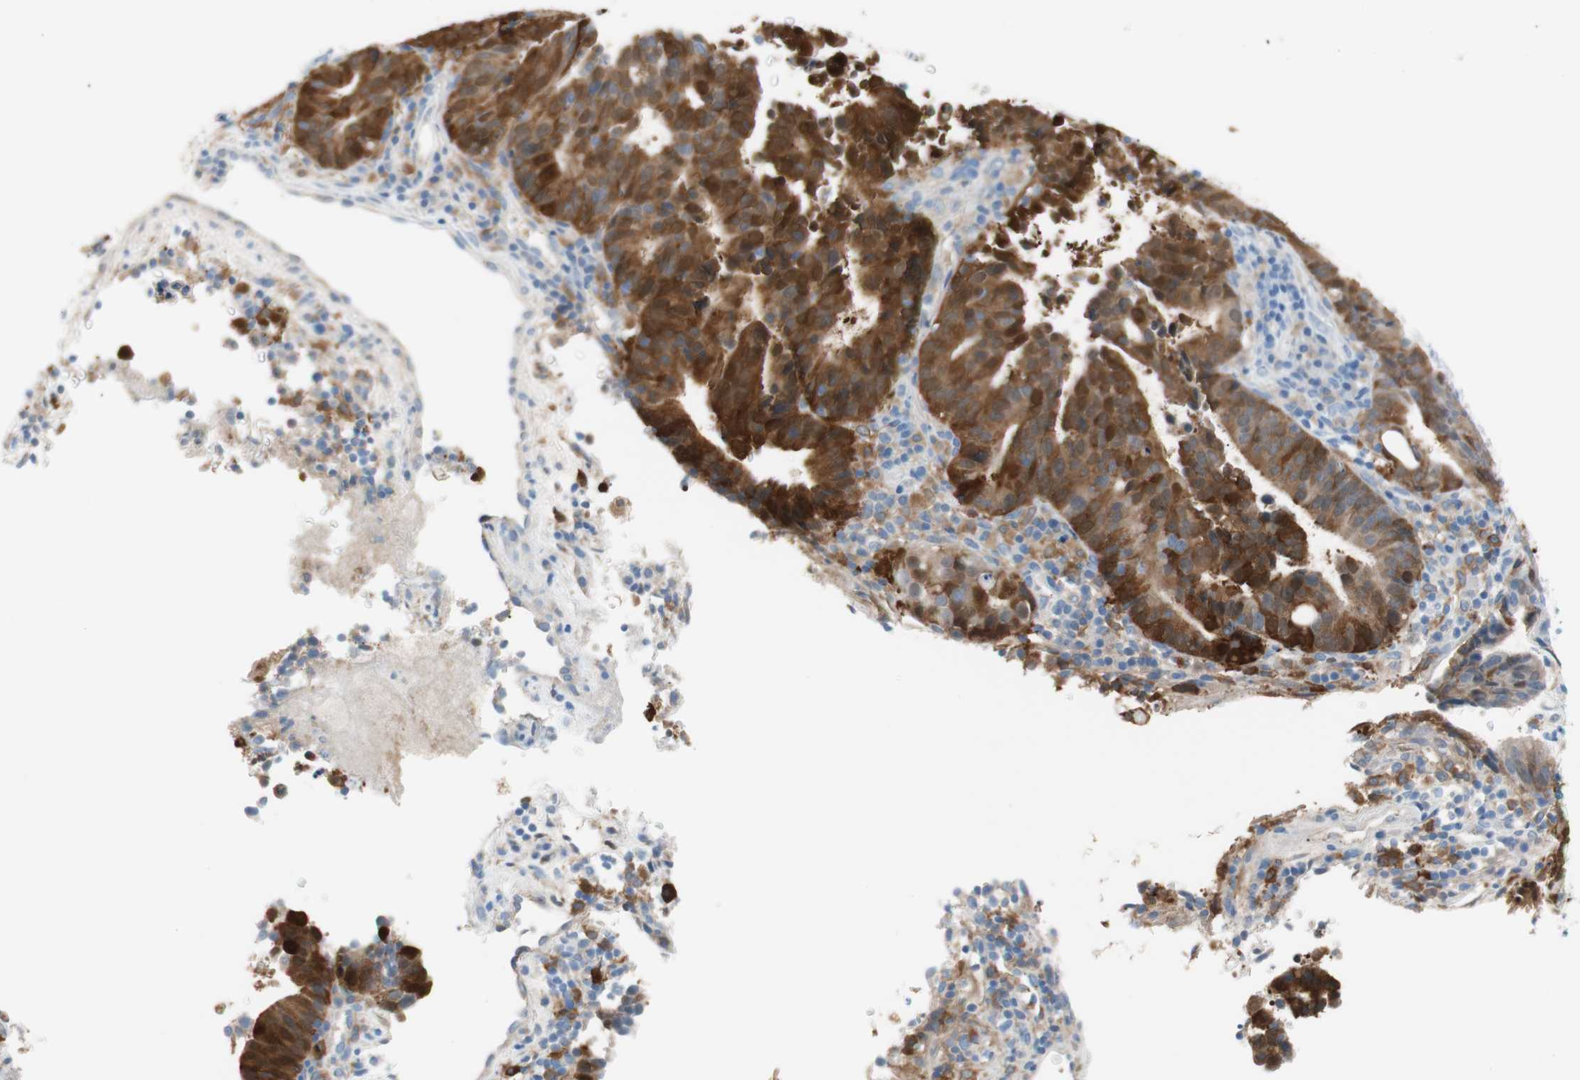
{"staining": {"intensity": "strong", "quantity": "25%-75%", "location": "cytoplasmic/membranous"}, "tissue": "endometrial cancer", "cell_type": "Tumor cells", "image_type": "cancer", "snomed": [{"axis": "morphology", "description": "Adenocarcinoma, NOS"}, {"axis": "topography", "description": "Uterus"}], "caption": "Protein staining by immunohistochemistry (IHC) reveals strong cytoplasmic/membranous expression in approximately 25%-75% of tumor cells in endometrial cancer (adenocarcinoma).", "gene": "GLUL", "patient": {"sex": "female", "age": 83}}